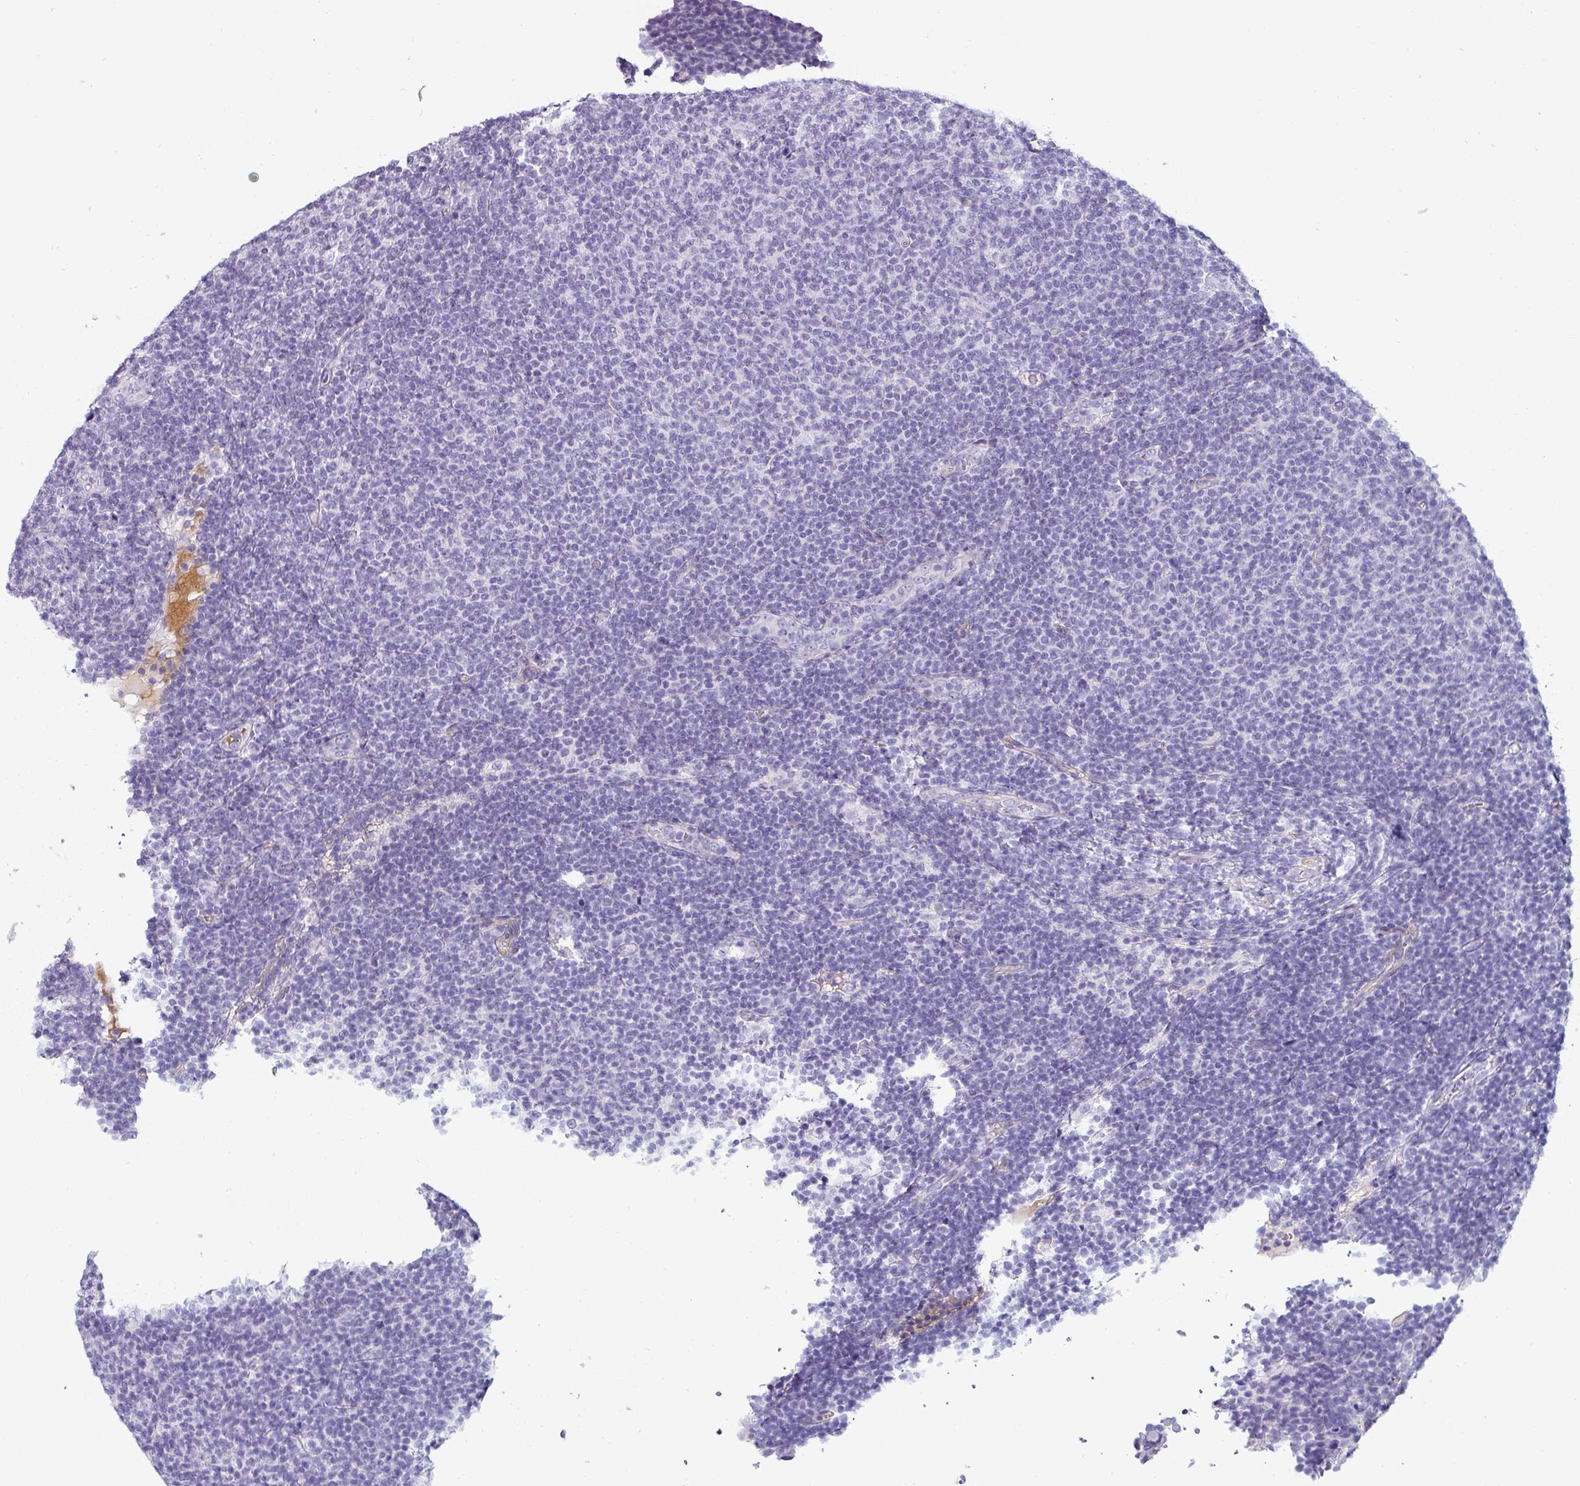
{"staining": {"intensity": "negative", "quantity": "none", "location": "none"}, "tissue": "lymphoma", "cell_type": "Tumor cells", "image_type": "cancer", "snomed": [{"axis": "morphology", "description": "Malignant lymphoma, non-Hodgkin's type, Low grade"}, {"axis": "topography", "description": "Lymph node"}], "caption": "IHC histopathology image of human lymphoma stained for a protein (brown), which shows no expression in tumor cells.", "gene": "VCX2", "patient": {"sex": "male", "age": 66}}